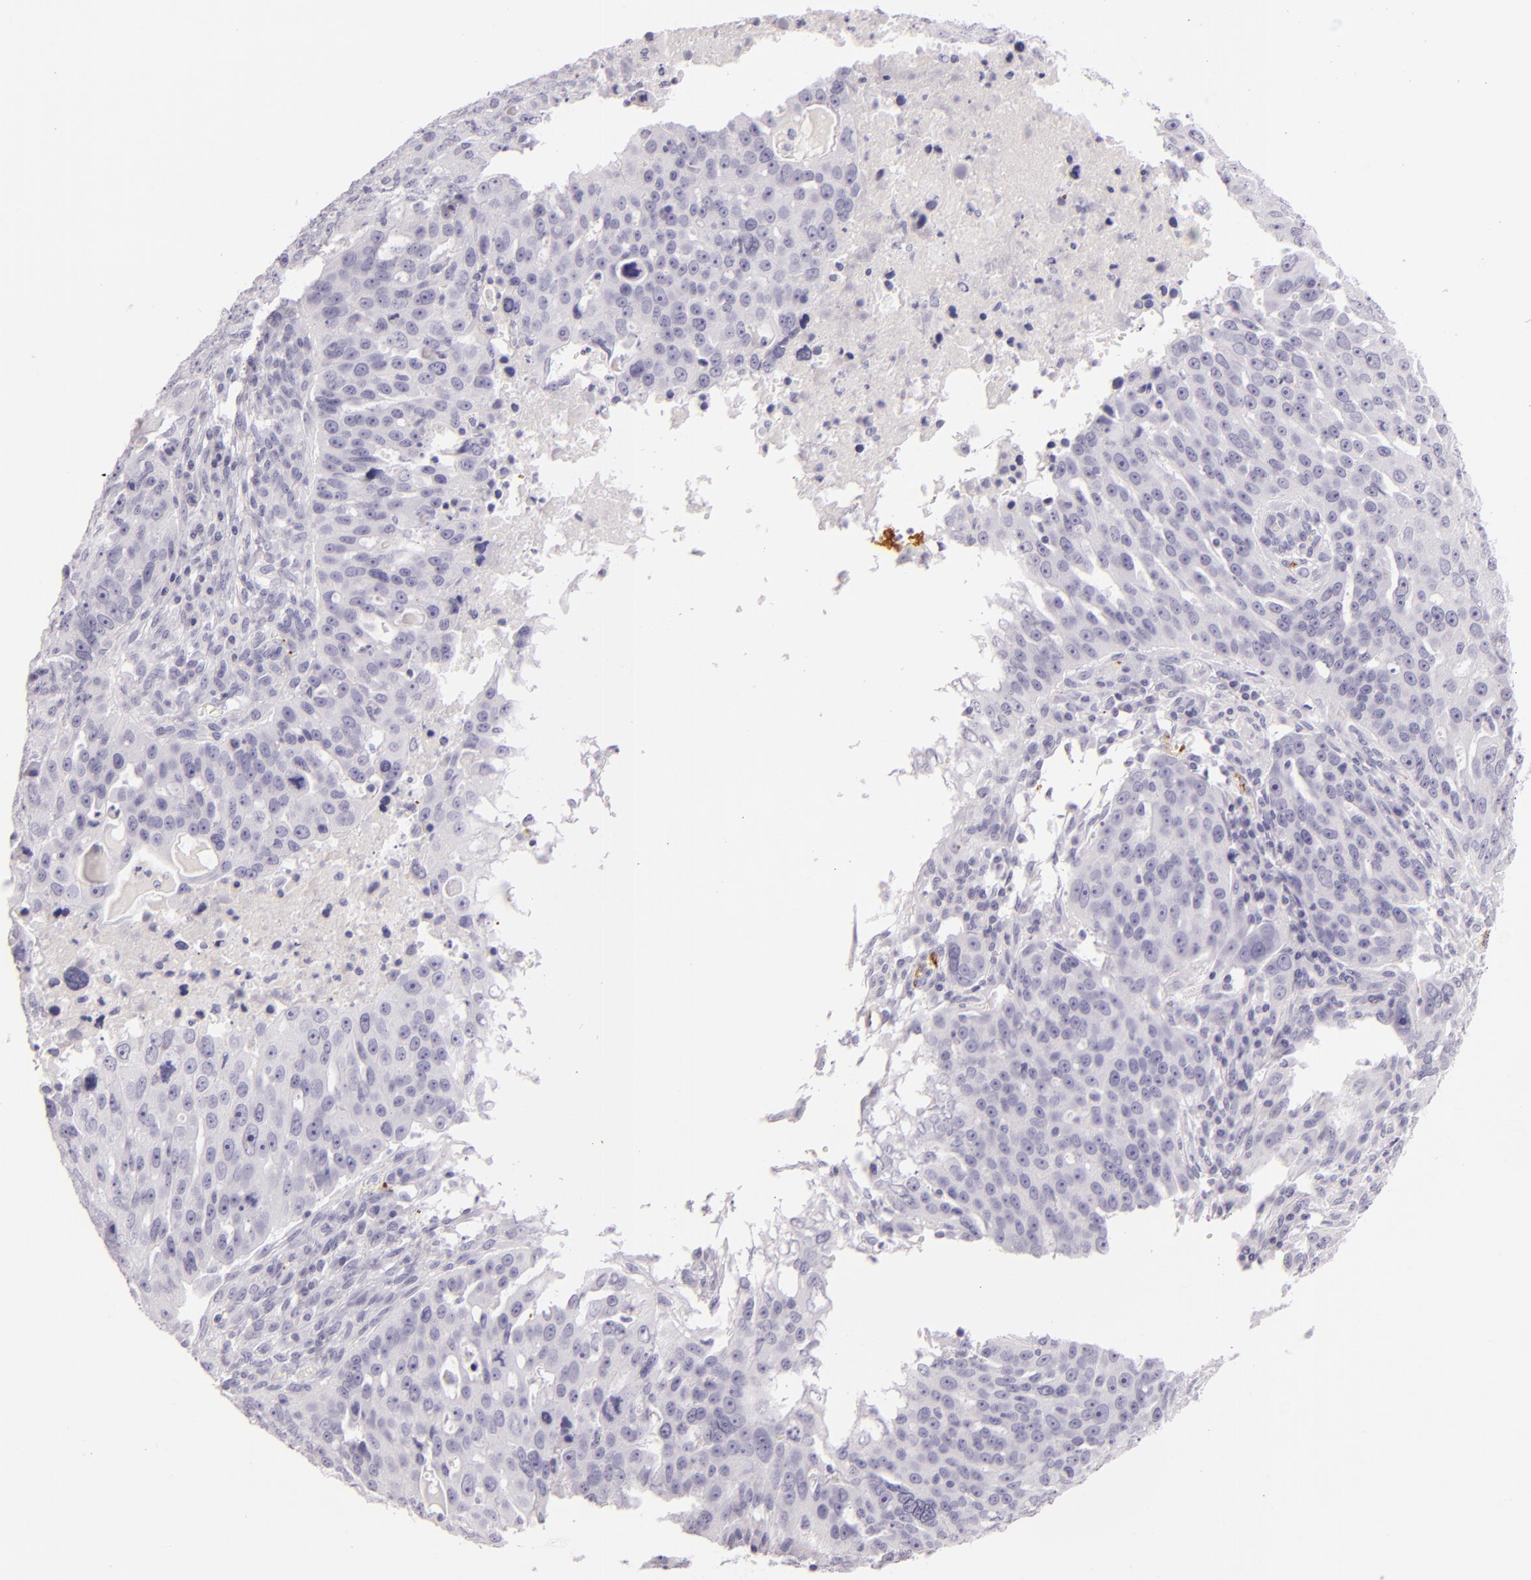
{"staining": {"intensity": "negative", "quantity": "none", "location": "none"}, "tissue": "ovarian cancer", "cell_type": "Tumor cells", "image_type": "cancer", "snomed": [{"axis": "morphology", "description": "Carcinoma, endometroid"}, {"axis": "topography", "description": "Ovary"}], "caption": "Ovarian cancer was stained to show a protein in brown. There is no significant staining in tumor cells. (Stains: DAB immunohistochemistry (IHC) with hematoxylin counter stain, Microscopy: brightfield microscopy at high magnification).", "gene": "SELP", "patient": {"sex": "female", "age": 75}}